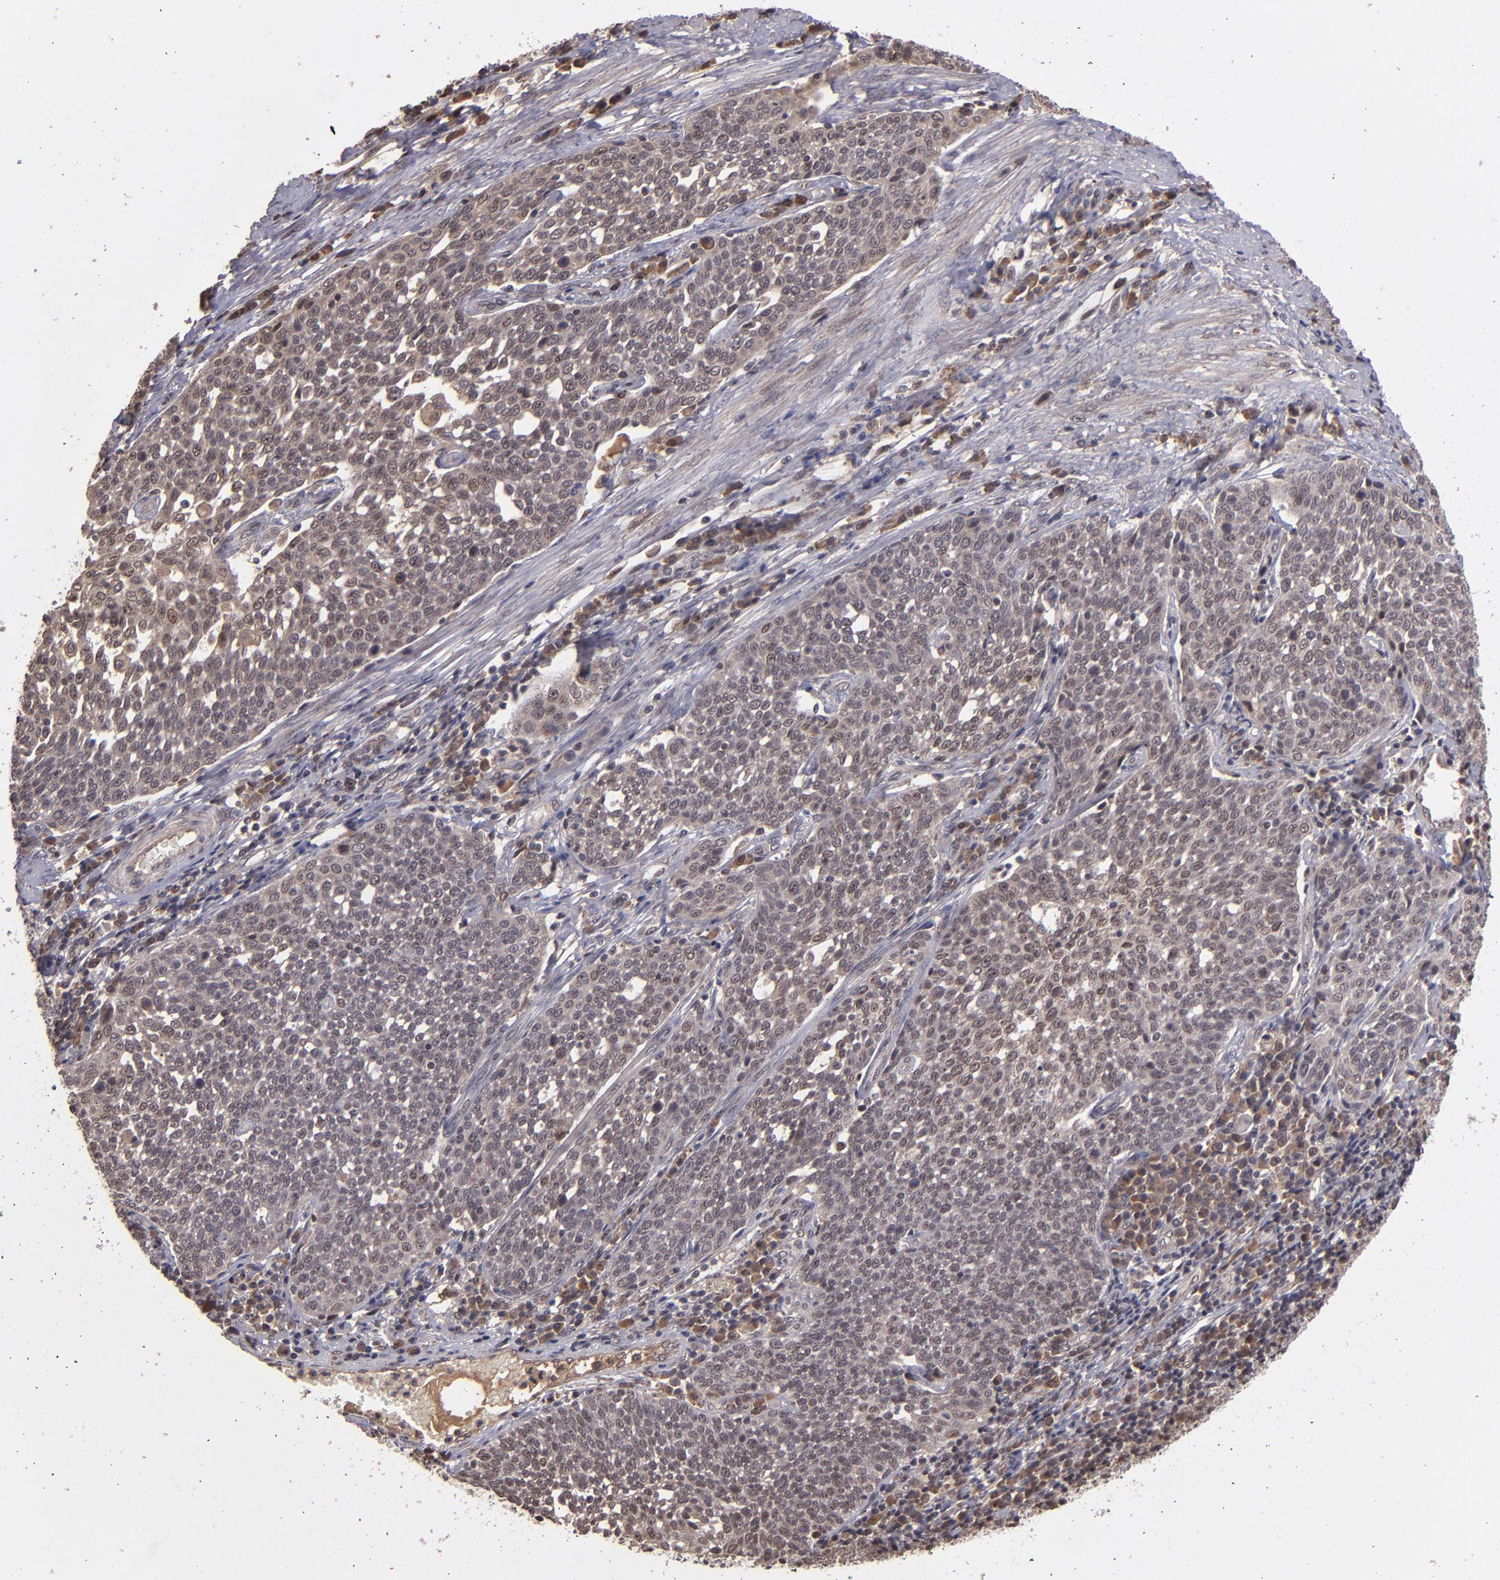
{"staining": {"intensity": "moderate", "quantity": "25%-75%", "location": "cytoplasmic/membranous,nuclear"}, "tissue": "cervical cancer", "cell_type": "Tumor cells", "image_type": "cancer", "snomed": [{"axis": "morphology", "description": "Squamous cell carcinoma, NOS"}, {"axis": "topography", "description": "Cervix"}], "caption": "Human cervical cancer (squamous cell carcinoma) stained for a protein (brown) reveals moderate cytoplasmic/membranous and nuclear positive positivity in approximately 25%-75% of tumor cells.", "gene": "ABHD12B", "patient": {"sex": "female", "age": 34}}